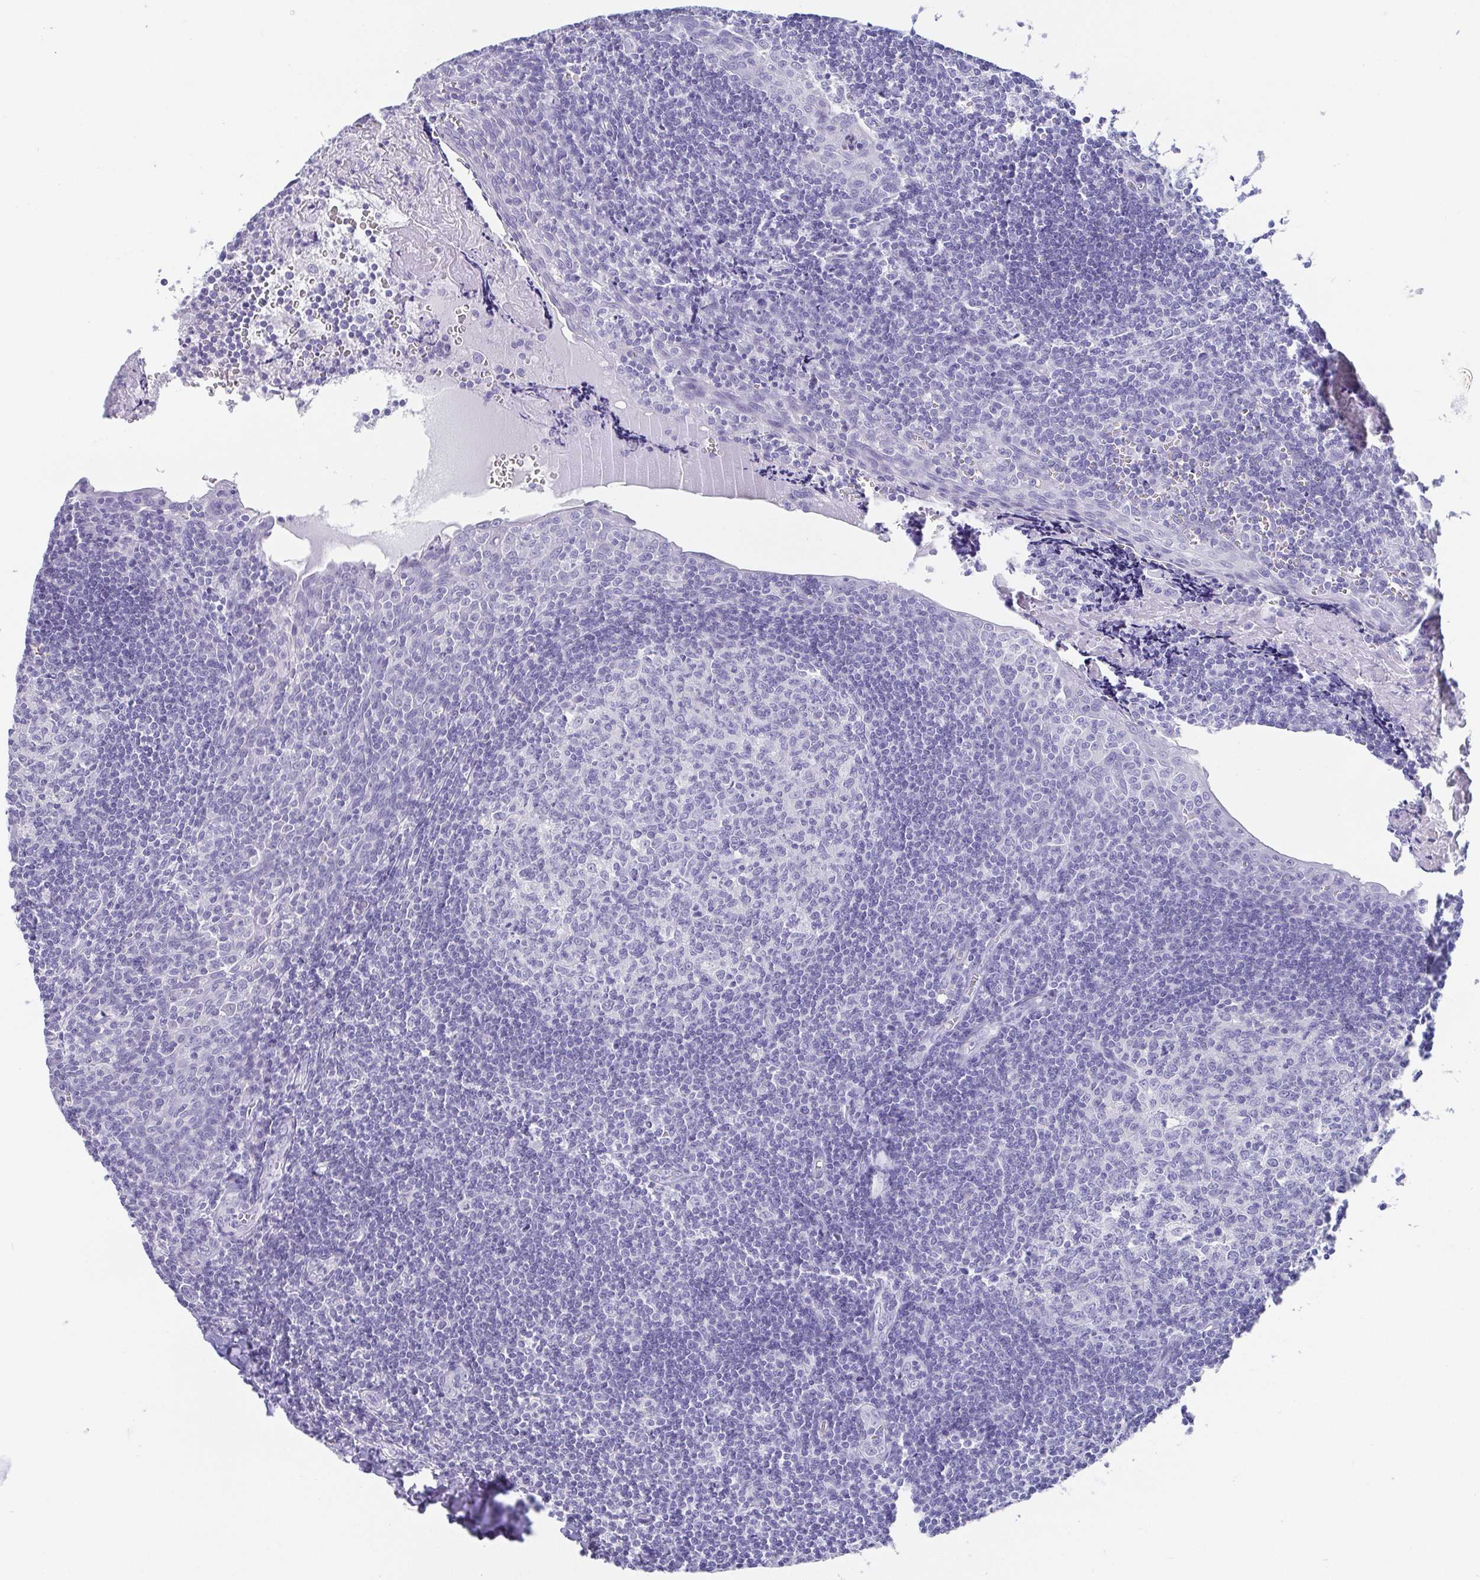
{"staining": {"intensity": "negative", "quantity": "none", "location": "none"}, "tissue": "tonsil", "cell_type": "Germinal center cells", "image_type": "normal", "snomed": [{"axis": "morphology", "description": "Normal tissue, NOS"}, {"axis": "morphology", "description": "Inflammation, NOS"}, {"axis": "topography", "description": "Tonsil"}], "caption": "Germinal center cells show no significant protein positivity in unremarkable tonsil. (DAB (3,3'-diaminobenzidine) IHC, high magnification).", "gene": "SCGN", "patient": {"sex": "female", "age": 31}}